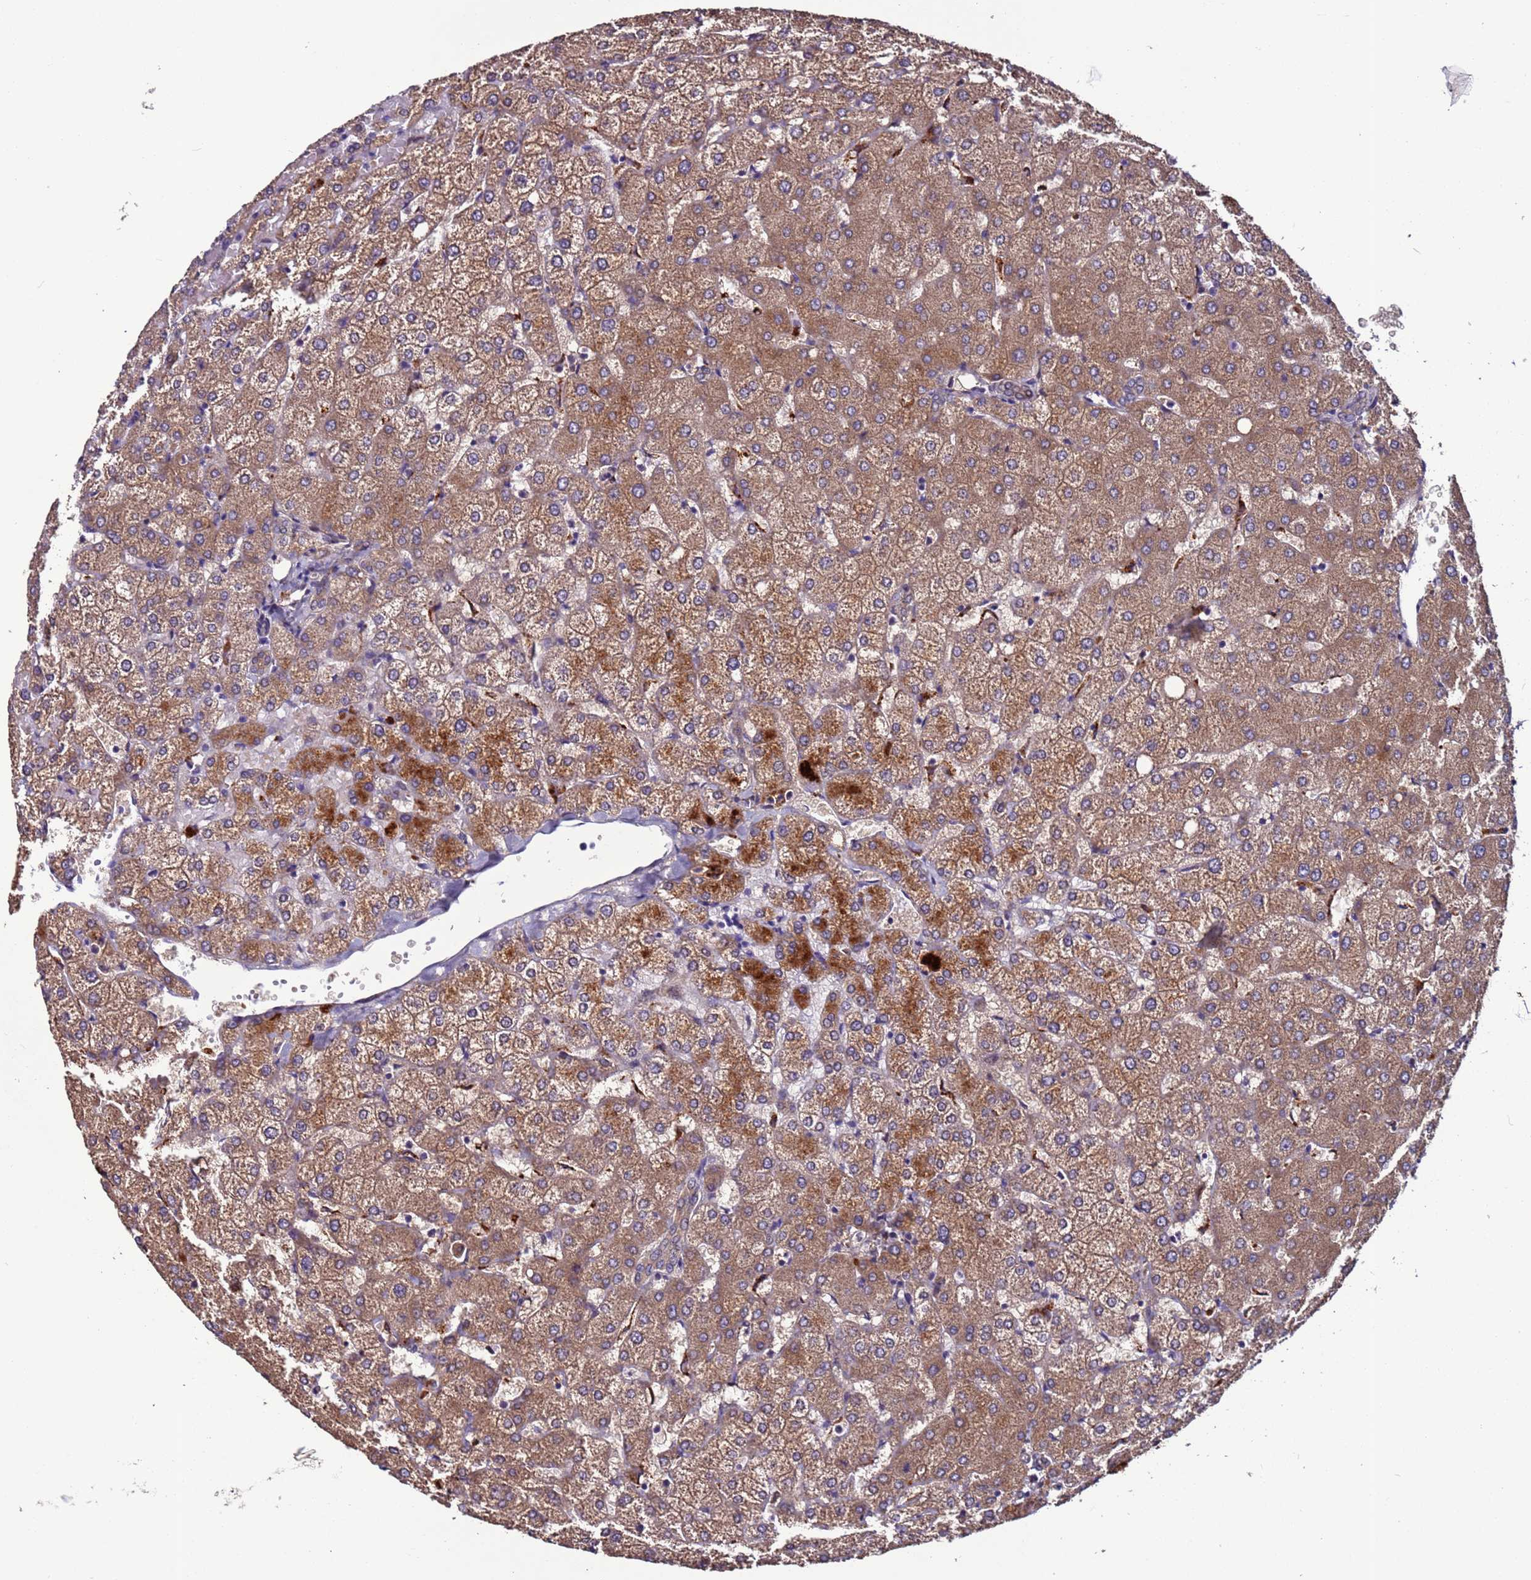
{"staining": {"intensity": "weak", "quantity": ">75%", "location": "cytoplasmic/membranous"}, "tissue": "liver", "cell_type": "Cholangiocytes", "image_type": "normal", "snomed": [{"axis": "morphology", "description": "Normal tissue, NOS"}, {"axis": "topography", "description": "Liver"}], "caption": "An immunohistochemistry (IHC) histopathology image of normal tissue is shown. Protein staining in brown highlights weak cytoplasmic/membranous positivity in liver within cholangiocytes.", "gene": "C8G", "patient": {"sex": "female", "age": 54}}